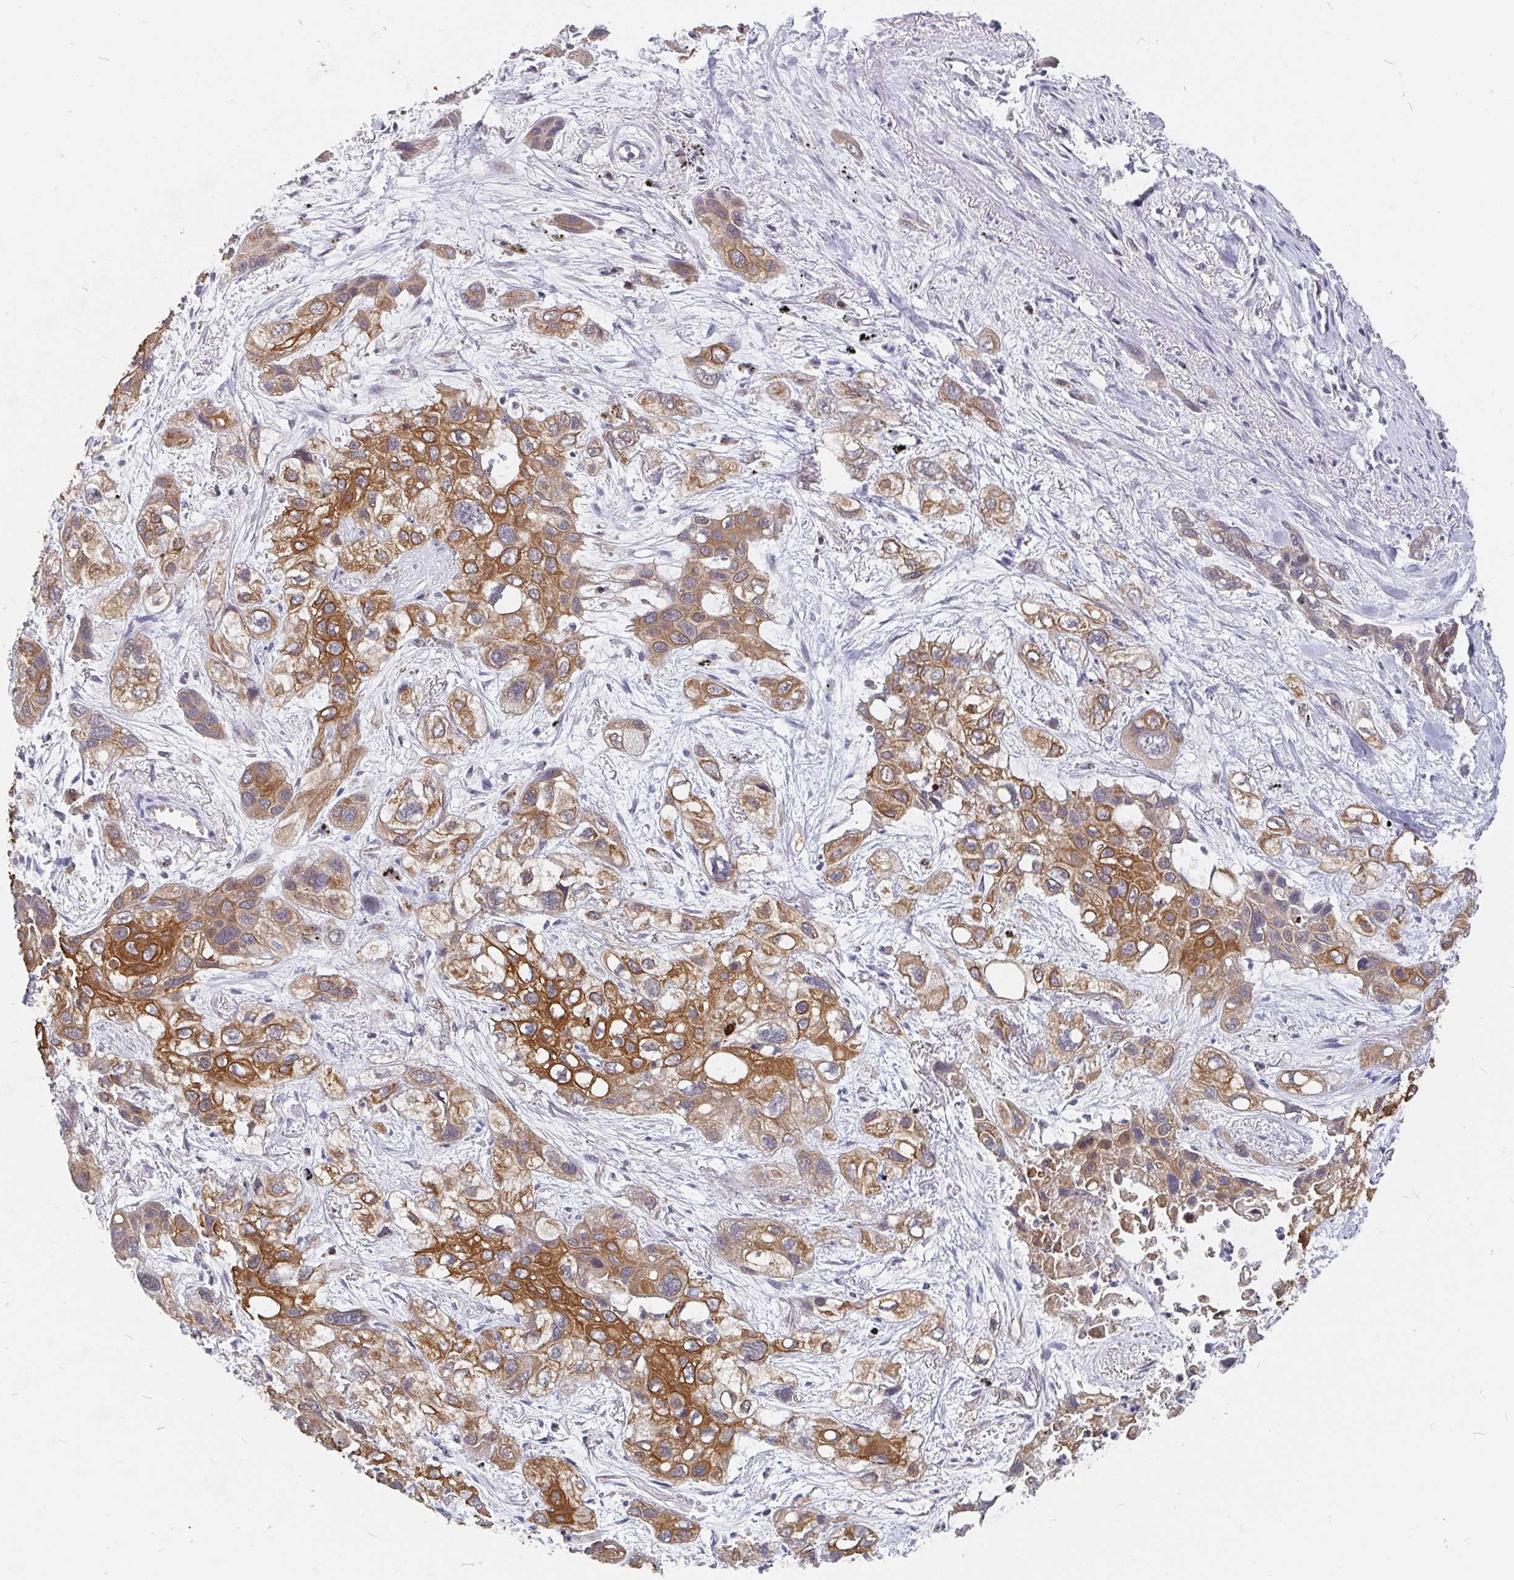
{"staining": {"intensity": "strong", "quantity": "25%-75%", "location": "cytoplasmic/membranous"}, "tissue": "lung cancer", "cell_type": "Tumor cells", "image_type": "cancer", "snomed": [{"axis": "morphology", "description": "Squamous cell carcinoma, NOS"}, {"axis": "morphology", "description": "Squamous cell carcinoma, metastatic, NOS"}, {"axis": "topography", "description": "Lung"}], "caption": "High-magnification brightfield microscopy of lung cancer stained with DAB (brown) and counterstained with hematoxylin (blue). tumor cells exhibit strong cytoplasmic/membranous positivity is seen in approximately25%-75% of cells.", "gene": "PDF", "patient": {"sex": "male", "age": 59}}